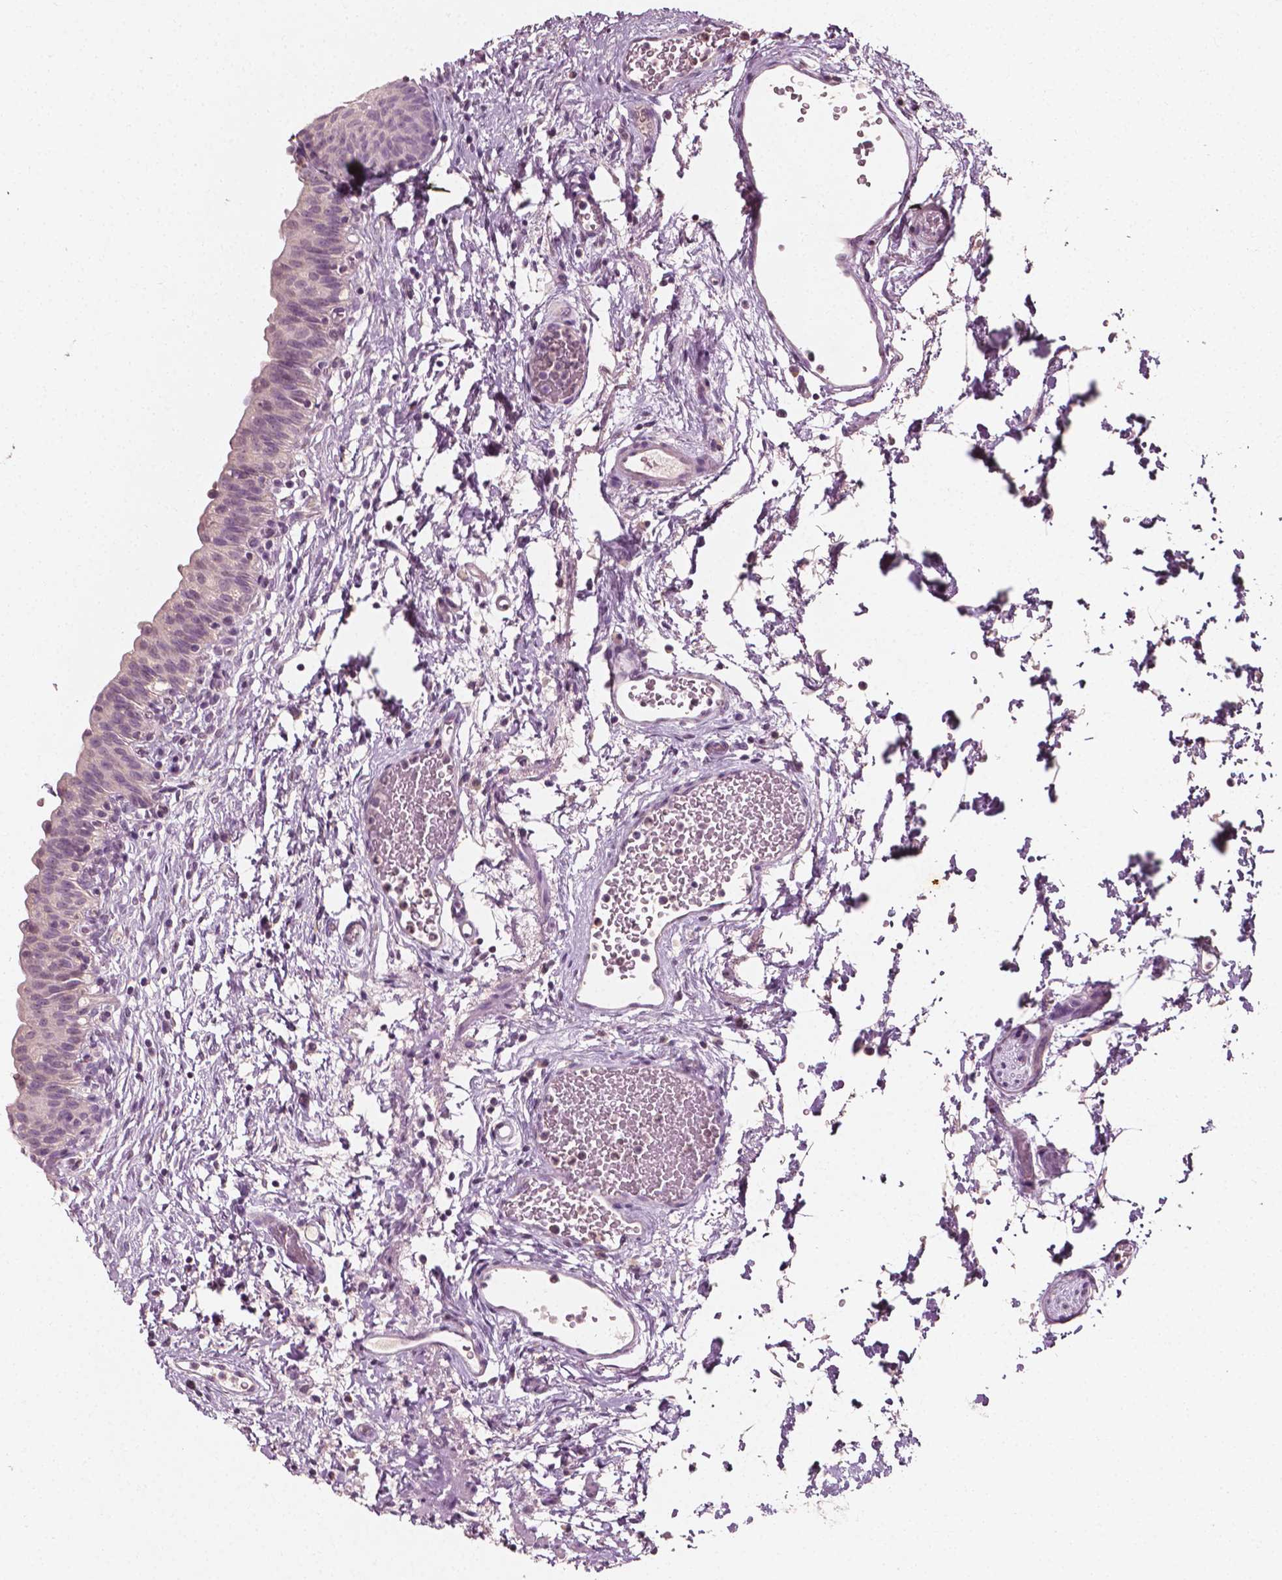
{"staining": {"intensity": "negative", "quantity": "none", "location": "none"}, "tissue": "urinary bladder", "cell_type": "Urothelial cells", "image_type": "normal", "snomed": [{"axis": "morphology", "description": "Normal tissue, NOS"}, {"axis": "topography", "description": "Urinary bladder"}], "caption": "A high-resolution micrograph shows immunohistochemistry staining of benign urinary bladder, which displays no significant positivity in urothelial cells.", "gene": "PLA2R1", "patient": {"sex": "male", "age": 56}}